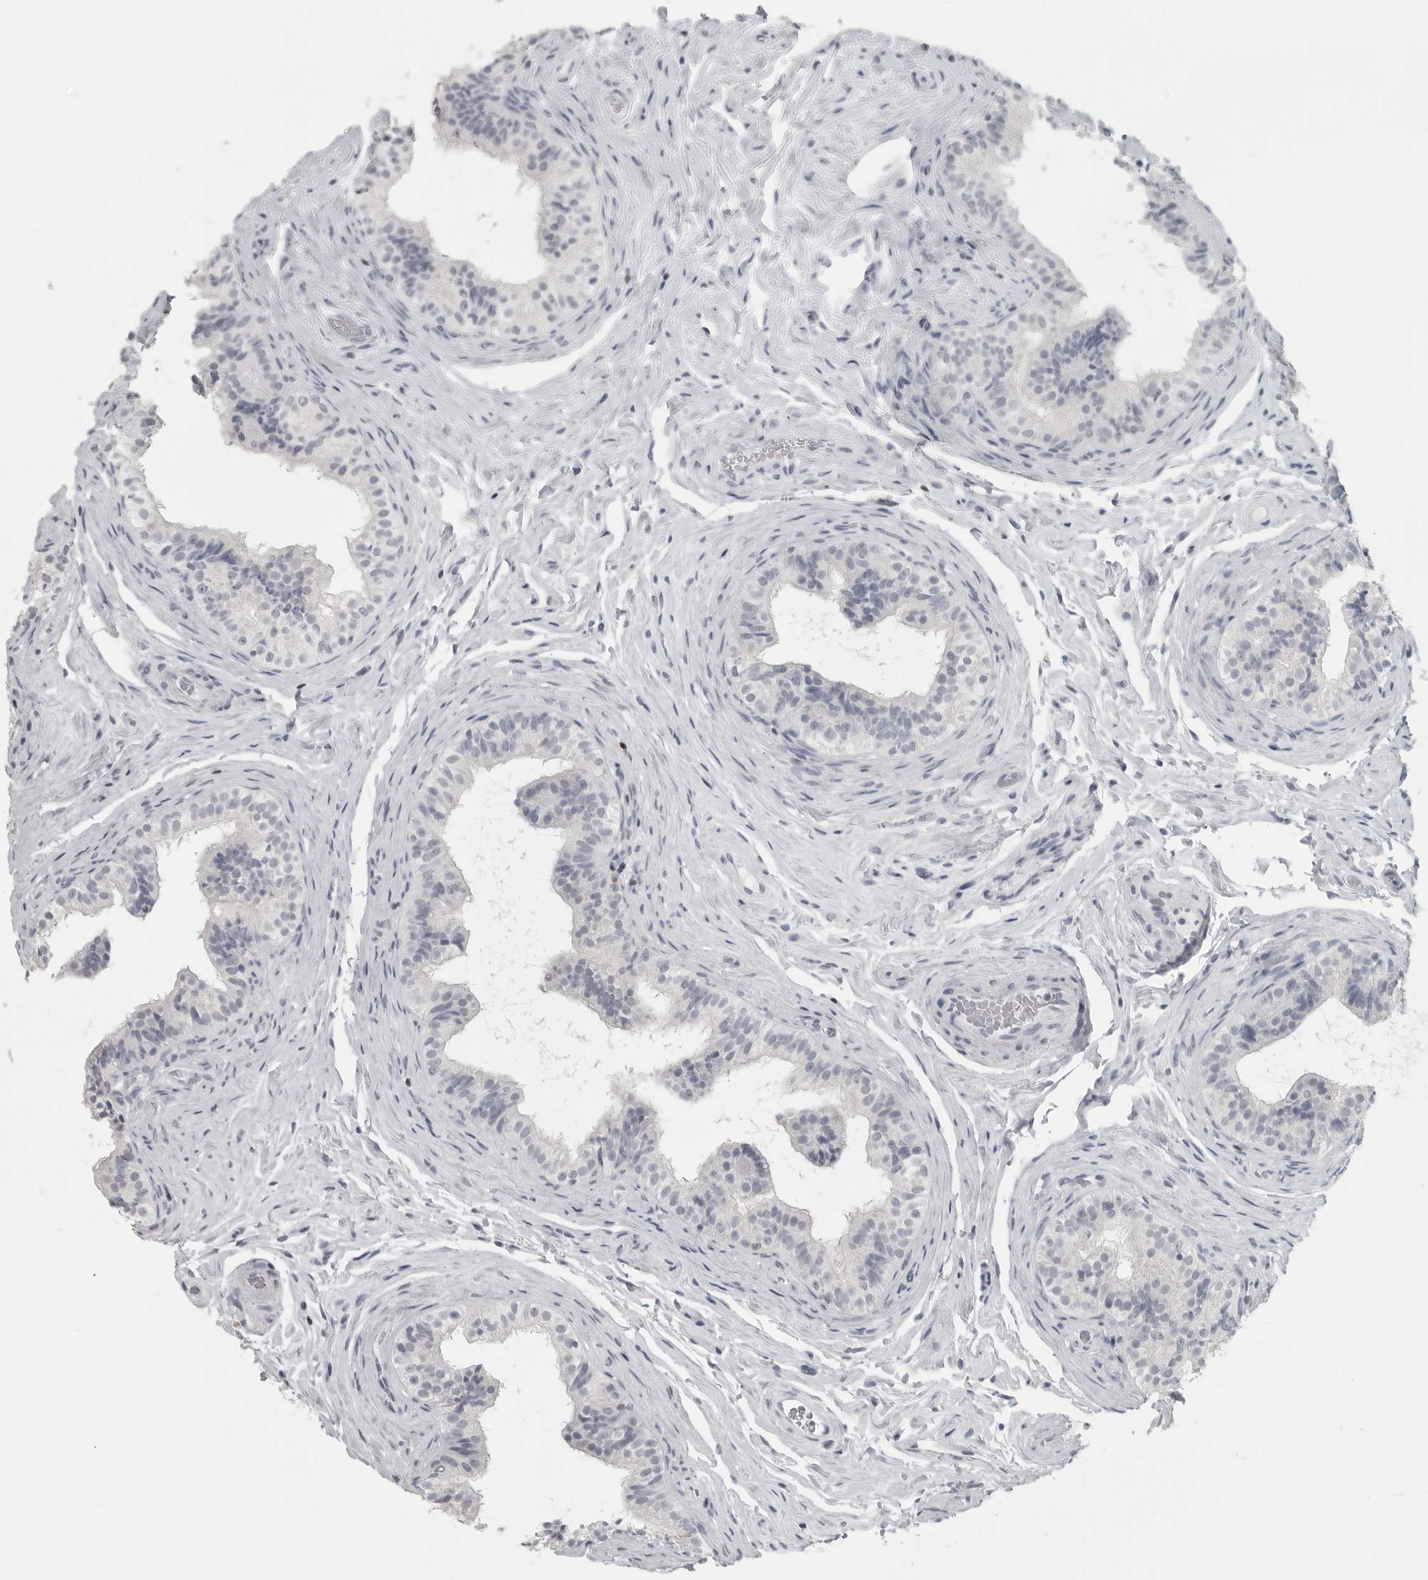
{"staining": {"intensity": "strong", "quantity": "<25%", "location": "nuclear"}, "tissue": "epididymis", "cell_type": "Glandular cells", "image_type": "normal", "snomed": [{"axis": "morphology", "description": "Normal tissue, NOS"}, {"axis": "topography", "description": "Epididymis"}], "caption": "IHC photomicrograph of unremarkable epididymis: human epididymis stained using immunohistochemistry (IHC) reveals medium levels of strong protein expression localized specifically in the nuclear of glandular cells, appearing as a nuclear brown color.", "gene": "SATB2", "patient": {"sex": "male", "age": 49}}